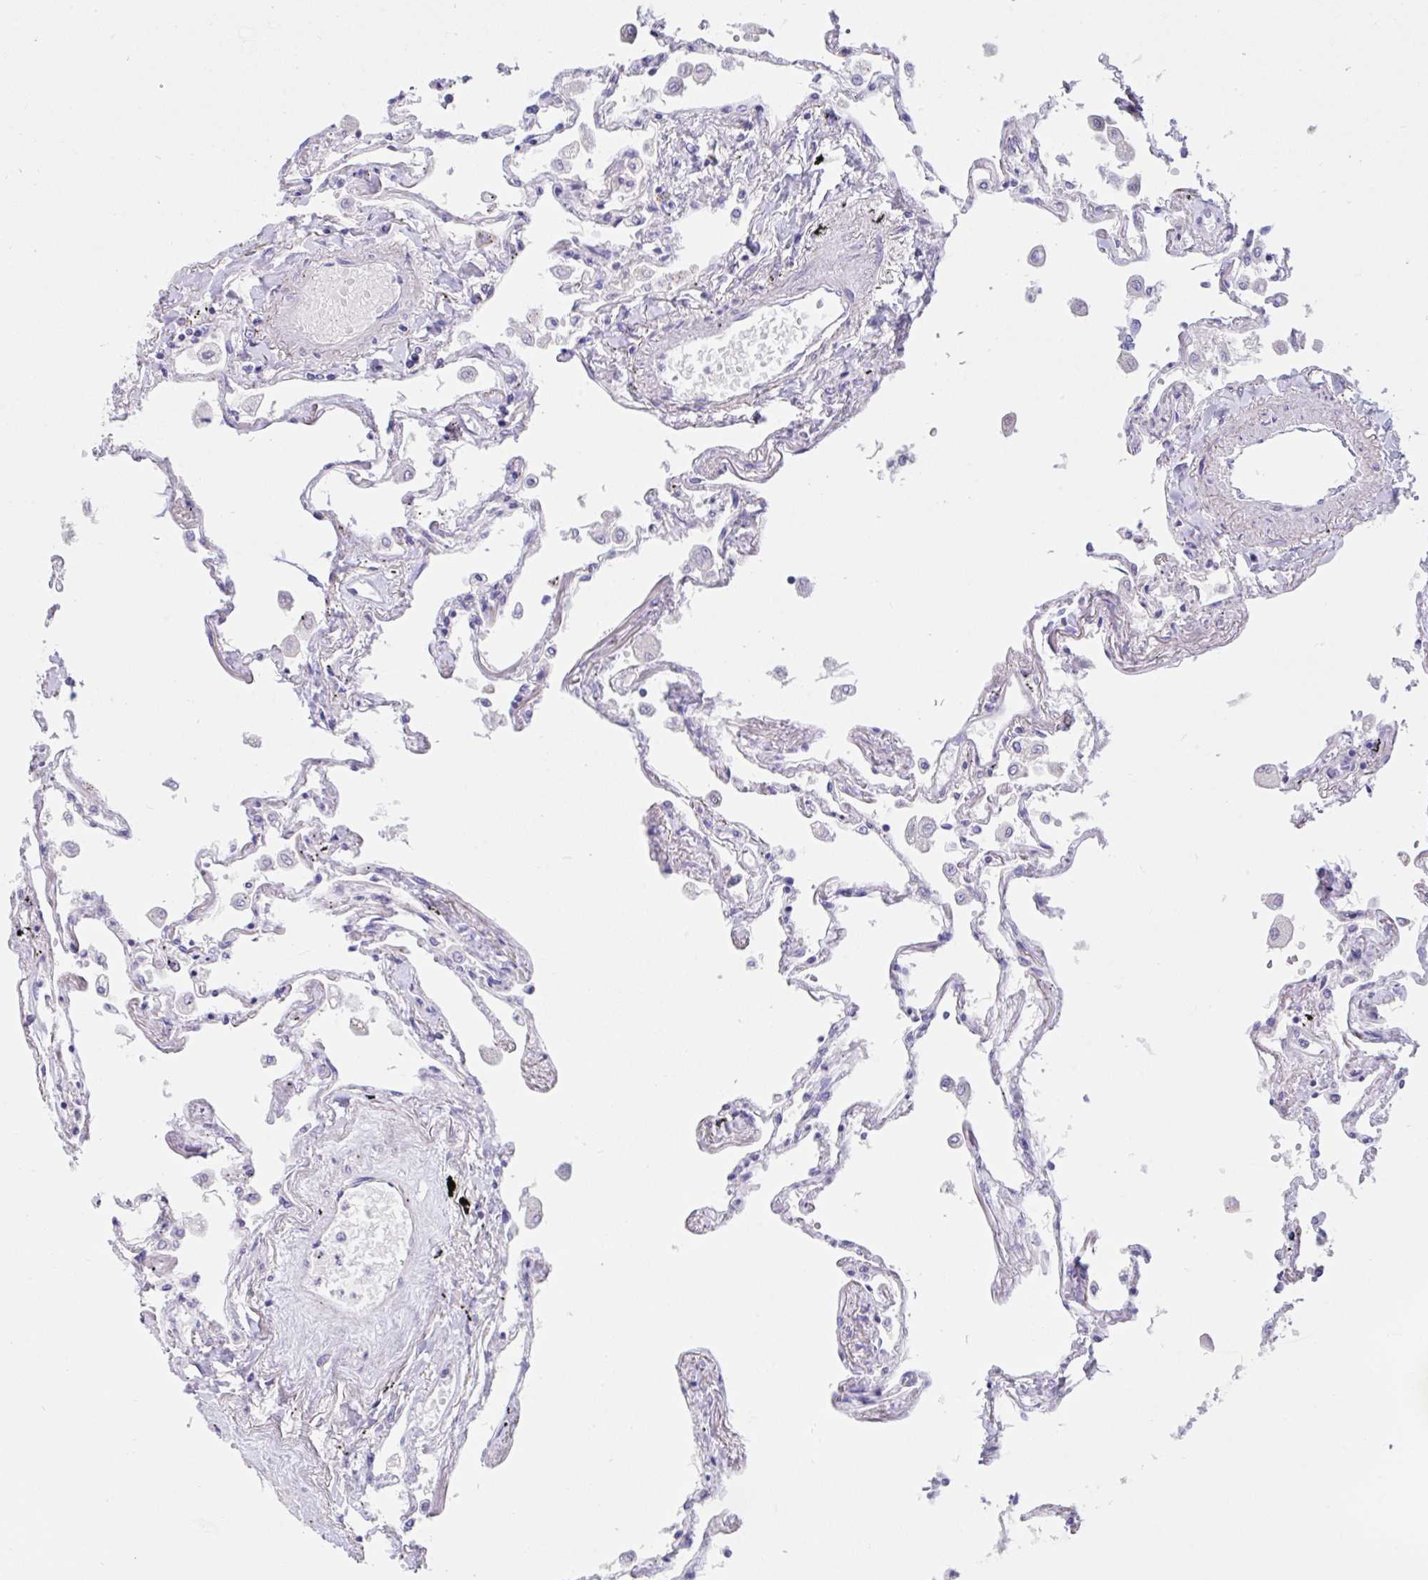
{"staining": {"intensity": "negative", "quantity": "none", "location": "none"}, "tissue": "lung", "cell_type": "Alveolar cells", "image_type": "normal", "snomed": [{"axis": "morphology", "description": "Normal tissue, NOS"}, {"axis": "morphology", "description": "Adenocarcinoma, NOS"}, {"axis": "topography", "description": "Cartilage tissue"}, {"axis": "topography", "description": "Lung"}], "caption": "DAB (3,3'-diaminobenzidine) immunohistochemical staining of normal human lung shows no significant expression in alveolar cells.", "gene": "TNNC1", "patient": {"sex": "female", "age": 67}}